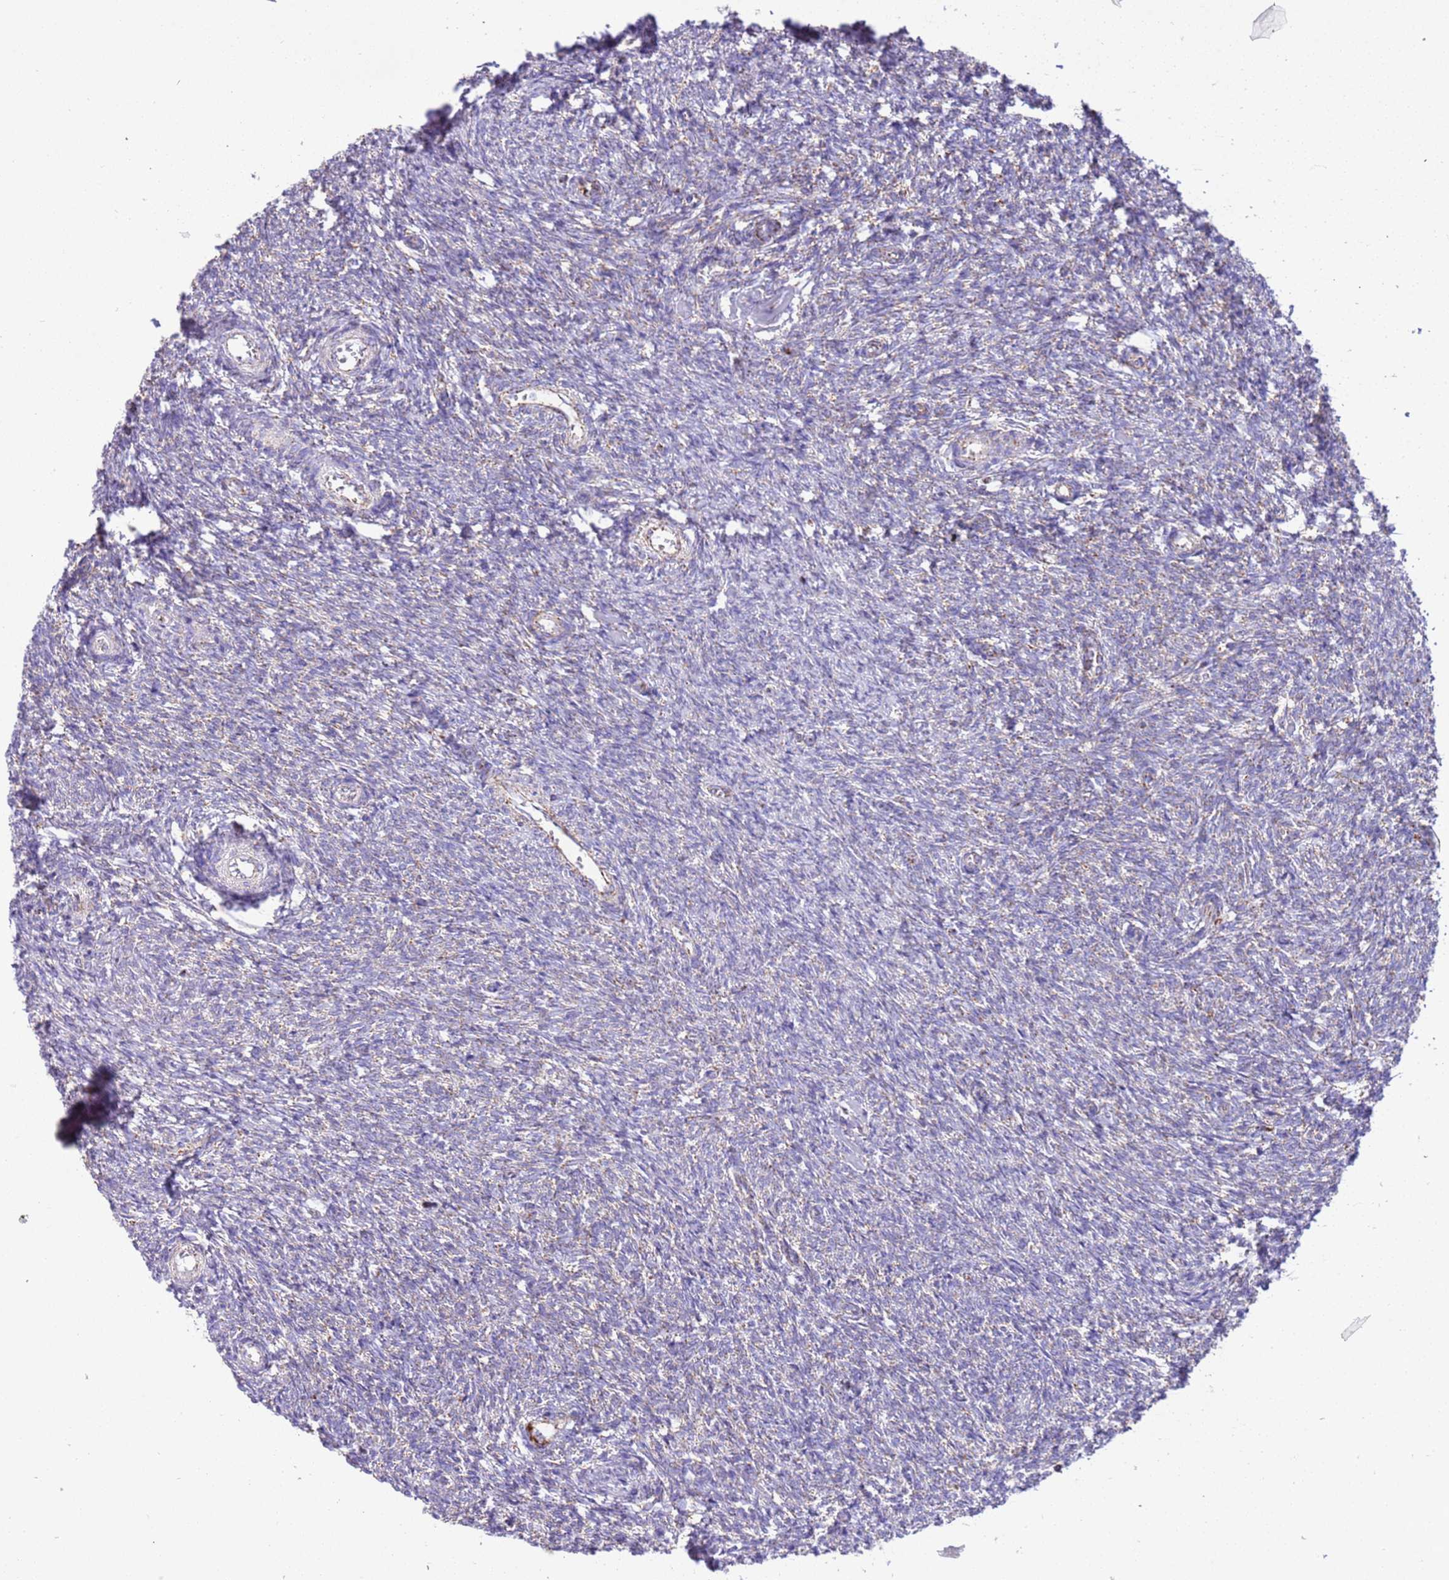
{"staining": {"intensity": "negative", "quantity": "none", "location": "none"}, "tissue": "ovary", "cell_type": "Ovarian stroma cells", "image_type": "normal", "snomed": [{"axis": "morphology", "description": "Normal tissue, NOS"}, {"axis": "topography", "description": "Ovary"}], "caption": "Ovarian stroma cells show no significant positivity in benign ovary. Nuclei are stained in blue.", "gene": "SUCLG2", "patient": {"sex": "female", "age": 44}}